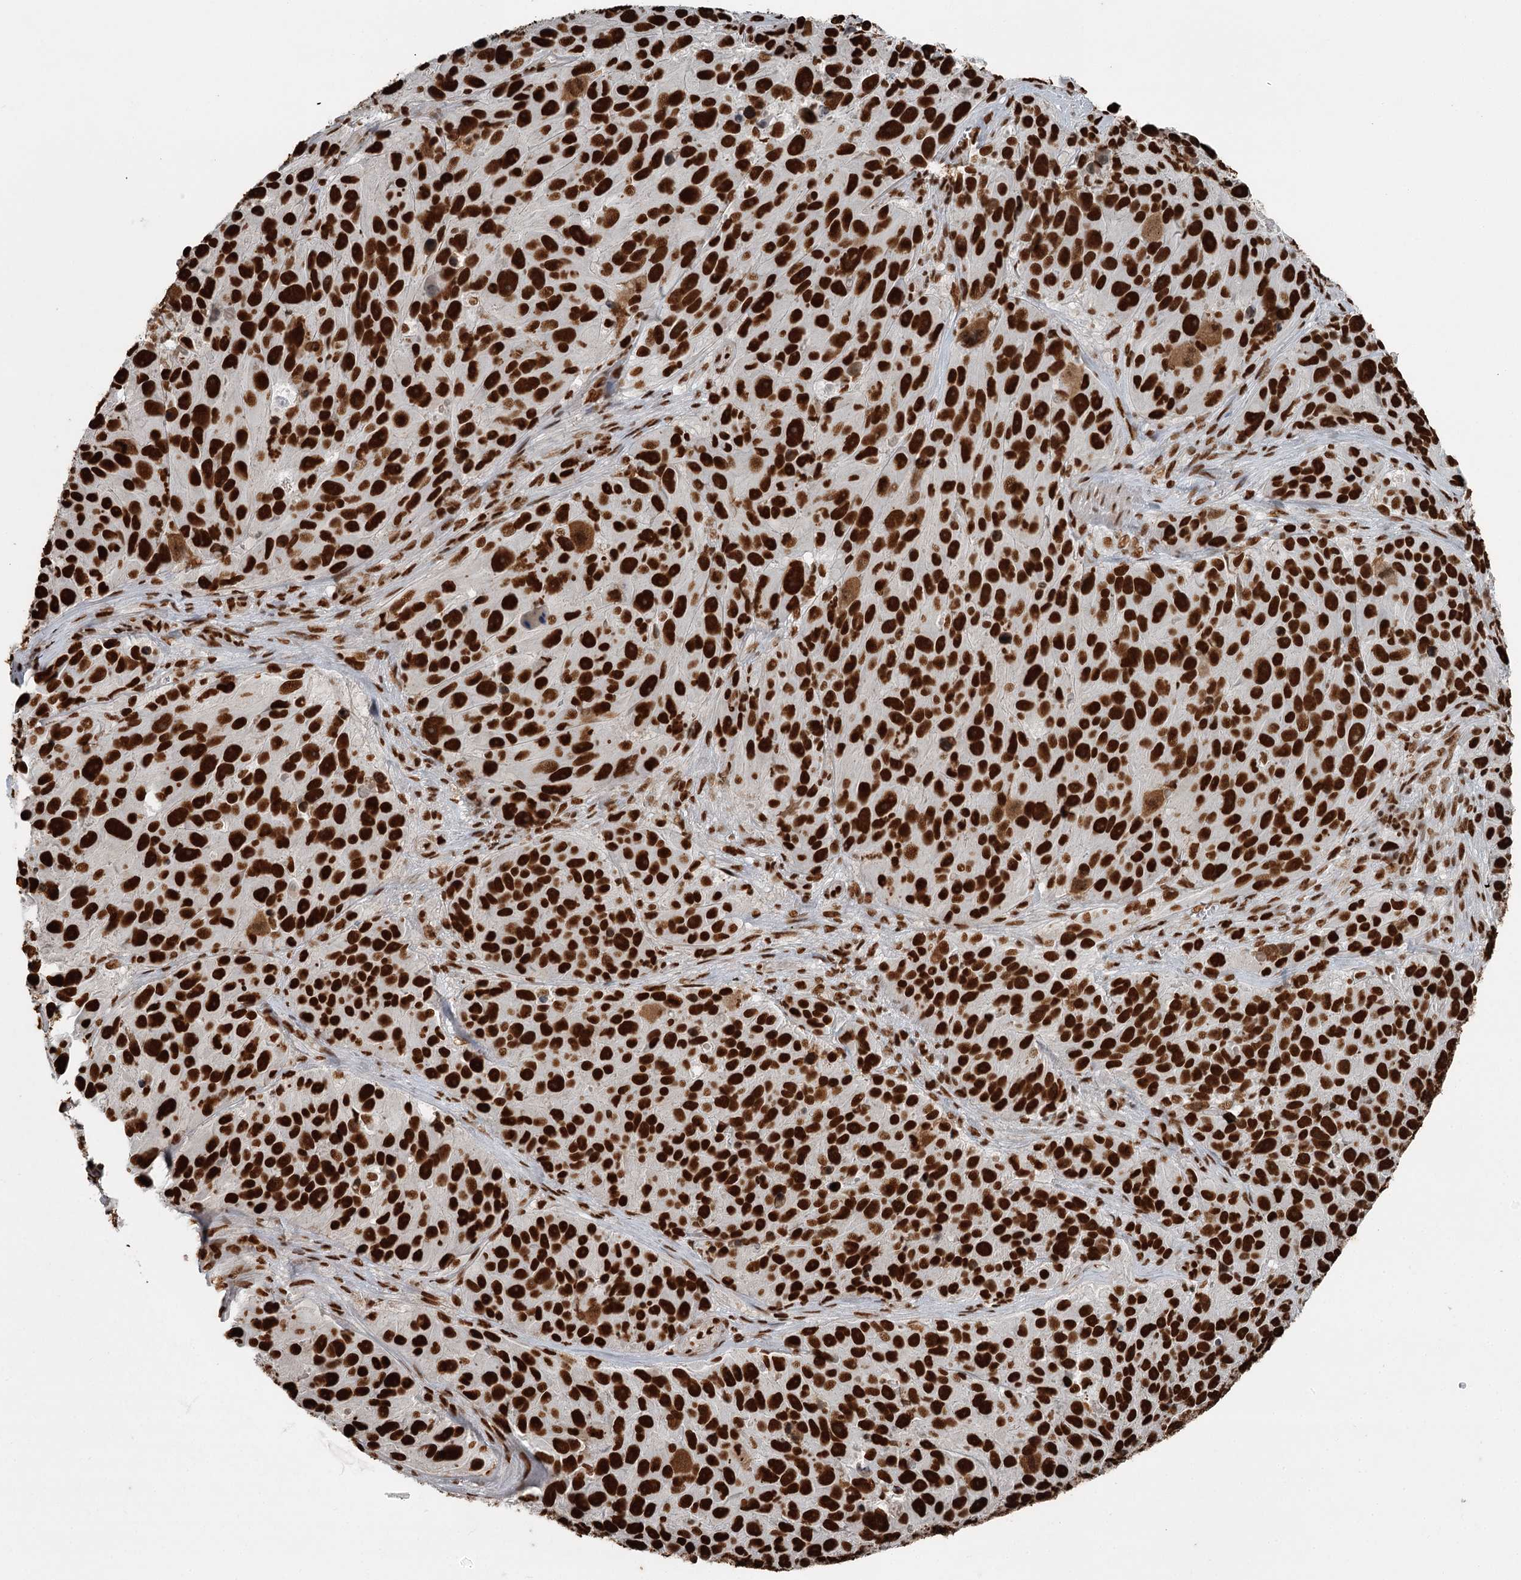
{"staining": {"intensity": "strong", "quantity": ">75%", "location": "nuclear"}, "tissue": "melanoma", "cell_type": "Tumor cells", "image_type": "cancer", "snomed": [{"axis": "morphology", "description": "Malignant melanoma, NOS"}, {"axis": "topography", "description": "Skin"}], "caption": "Immunohistochemistry (IHC) (DAB (3,3'-diaminobenzidine)) staining of human malignant melanoma displays strong nuclear protein positivity in approximately >75% of tumor cells.", "gene": "RBBP7", "patient": {"sex": "male", "age": 84}}